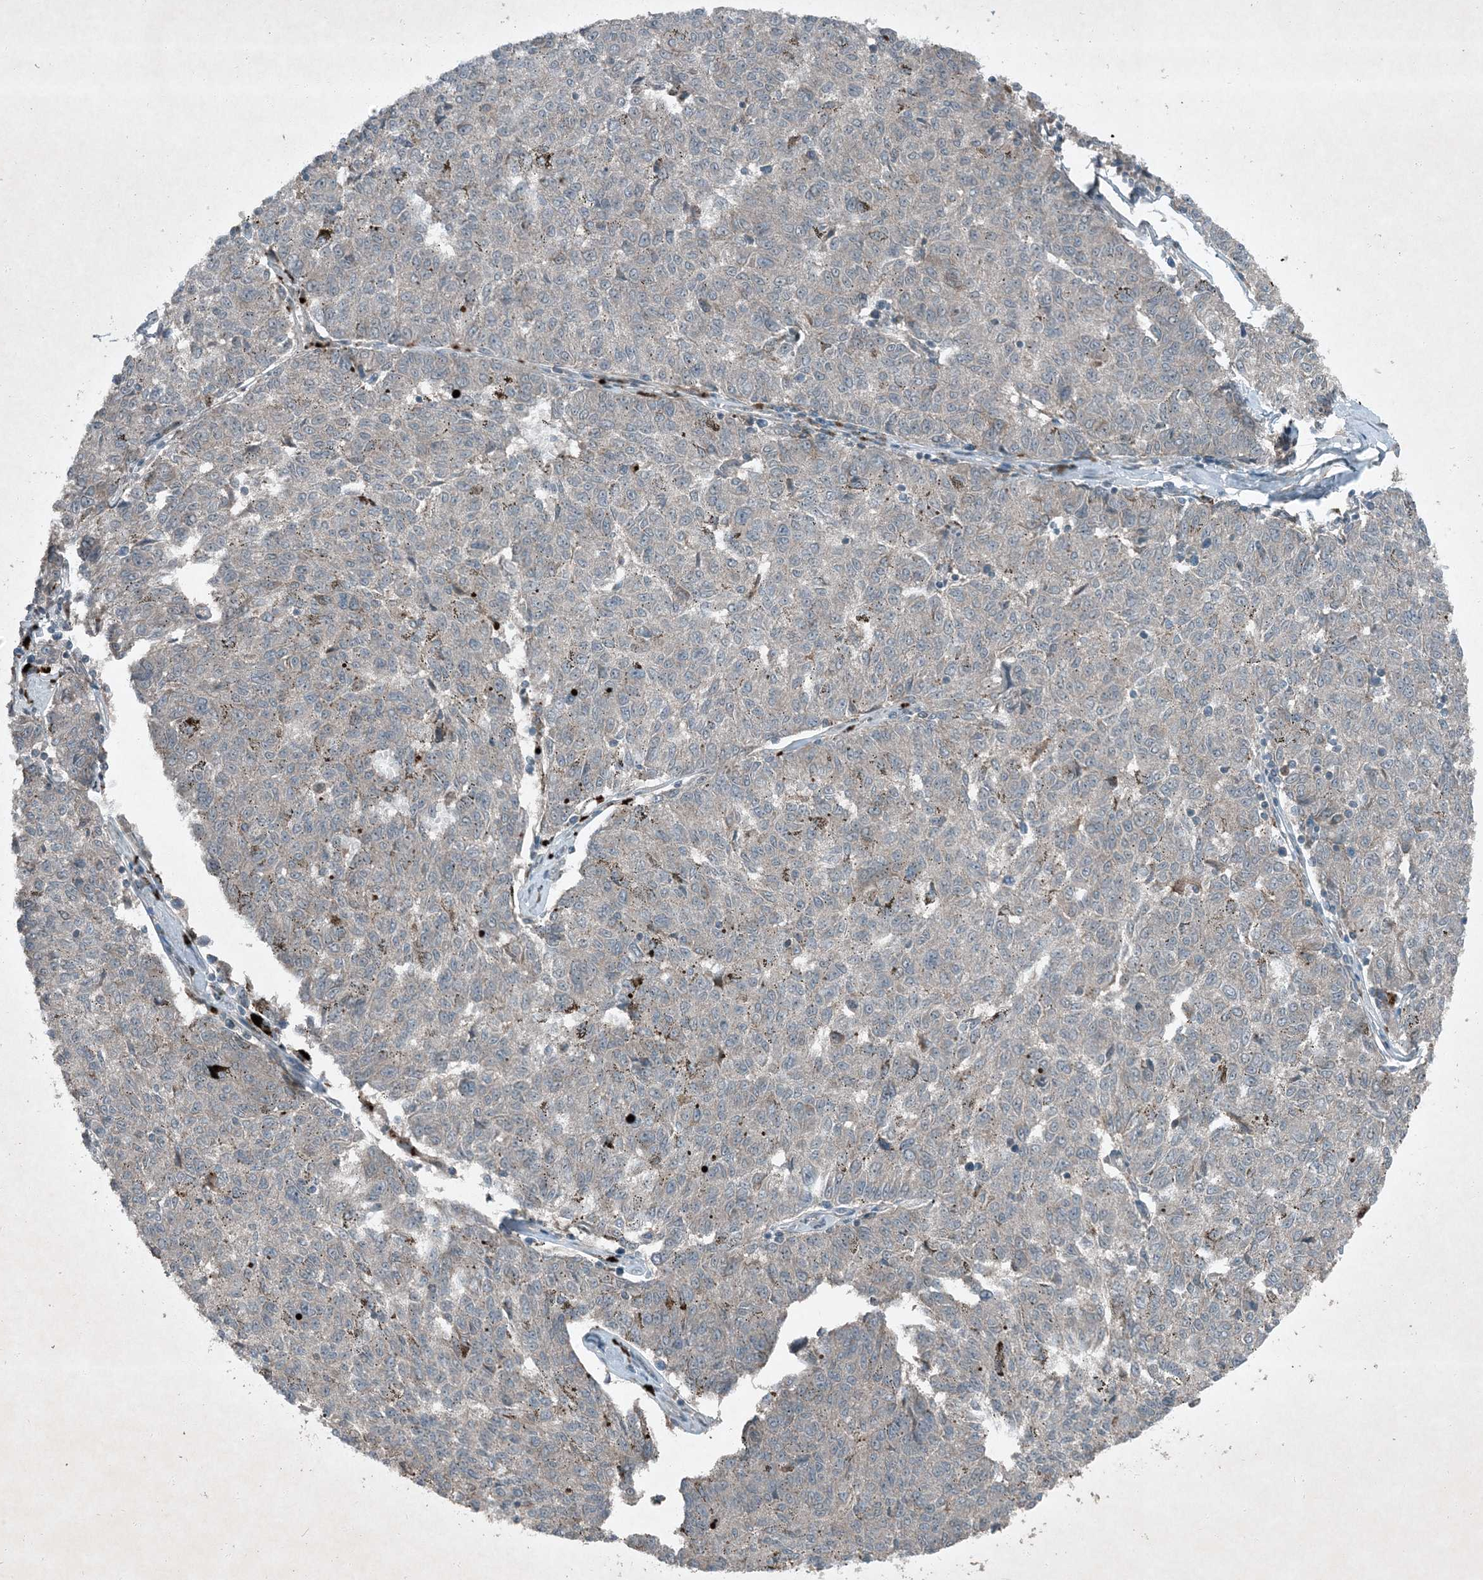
{"staining": {"intensity": "negative", "quantity": "none", "location": "none"}, "tissue": "melanoma", "cell_type": "Tumor cells", "image_type": "cancer", "snomed": [{"axis": "morphology", "description": "Malignant melanoma, NOS"}, {"axis": "topography", "description": "Skin"}], "caption": "This image is of melanoma stained with immunohistochemistry (IHC) to label a protein in brown with the nuclei are counter-stained blue. There is no staining in tumor cells.", "gene": "MDN1", "patient": {"sex": "female", "age": 72}}